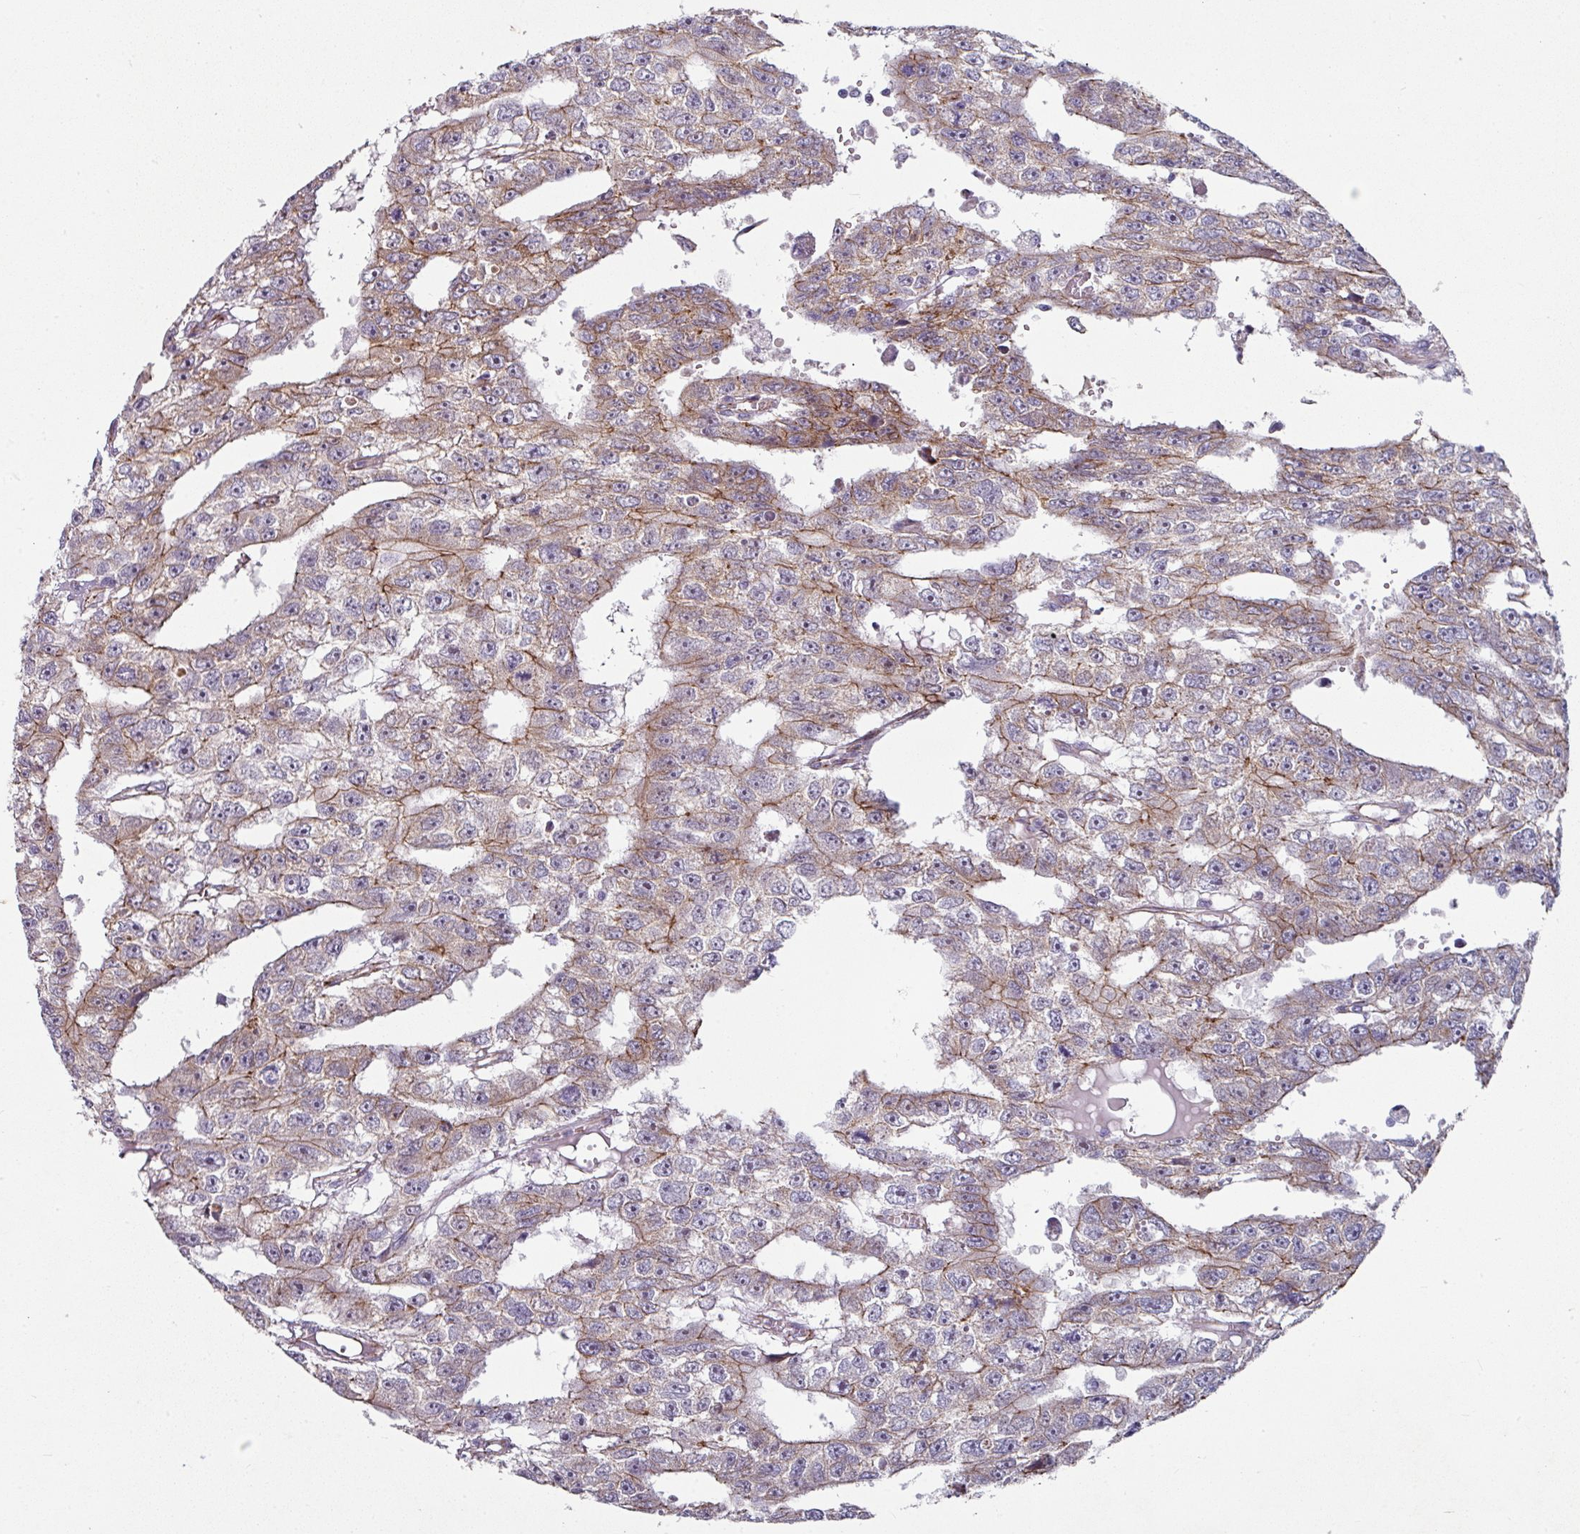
{"staining": {"intensity": "weak", "quantity": "25%-75%", "location": "cytoplasmic/membranous"}, "tissue": "testis cancer", "cell_type": "Tumor cells", "image_type": "cancer", "snomed": [{"axis": "morphology", "description": "Carcinoma, Embryonal, NOS"}, {"axis": "topography", "description": "Testis"}], "caption": "Immunohistochemistry (IHC) of human testis embryonal carcinoma displays low levels of weak cytoplasmic/membranous expression in about 25%-75% of tumor cells.", "gene": "JUP", "patient": {"sex": "male", "age": 20}}